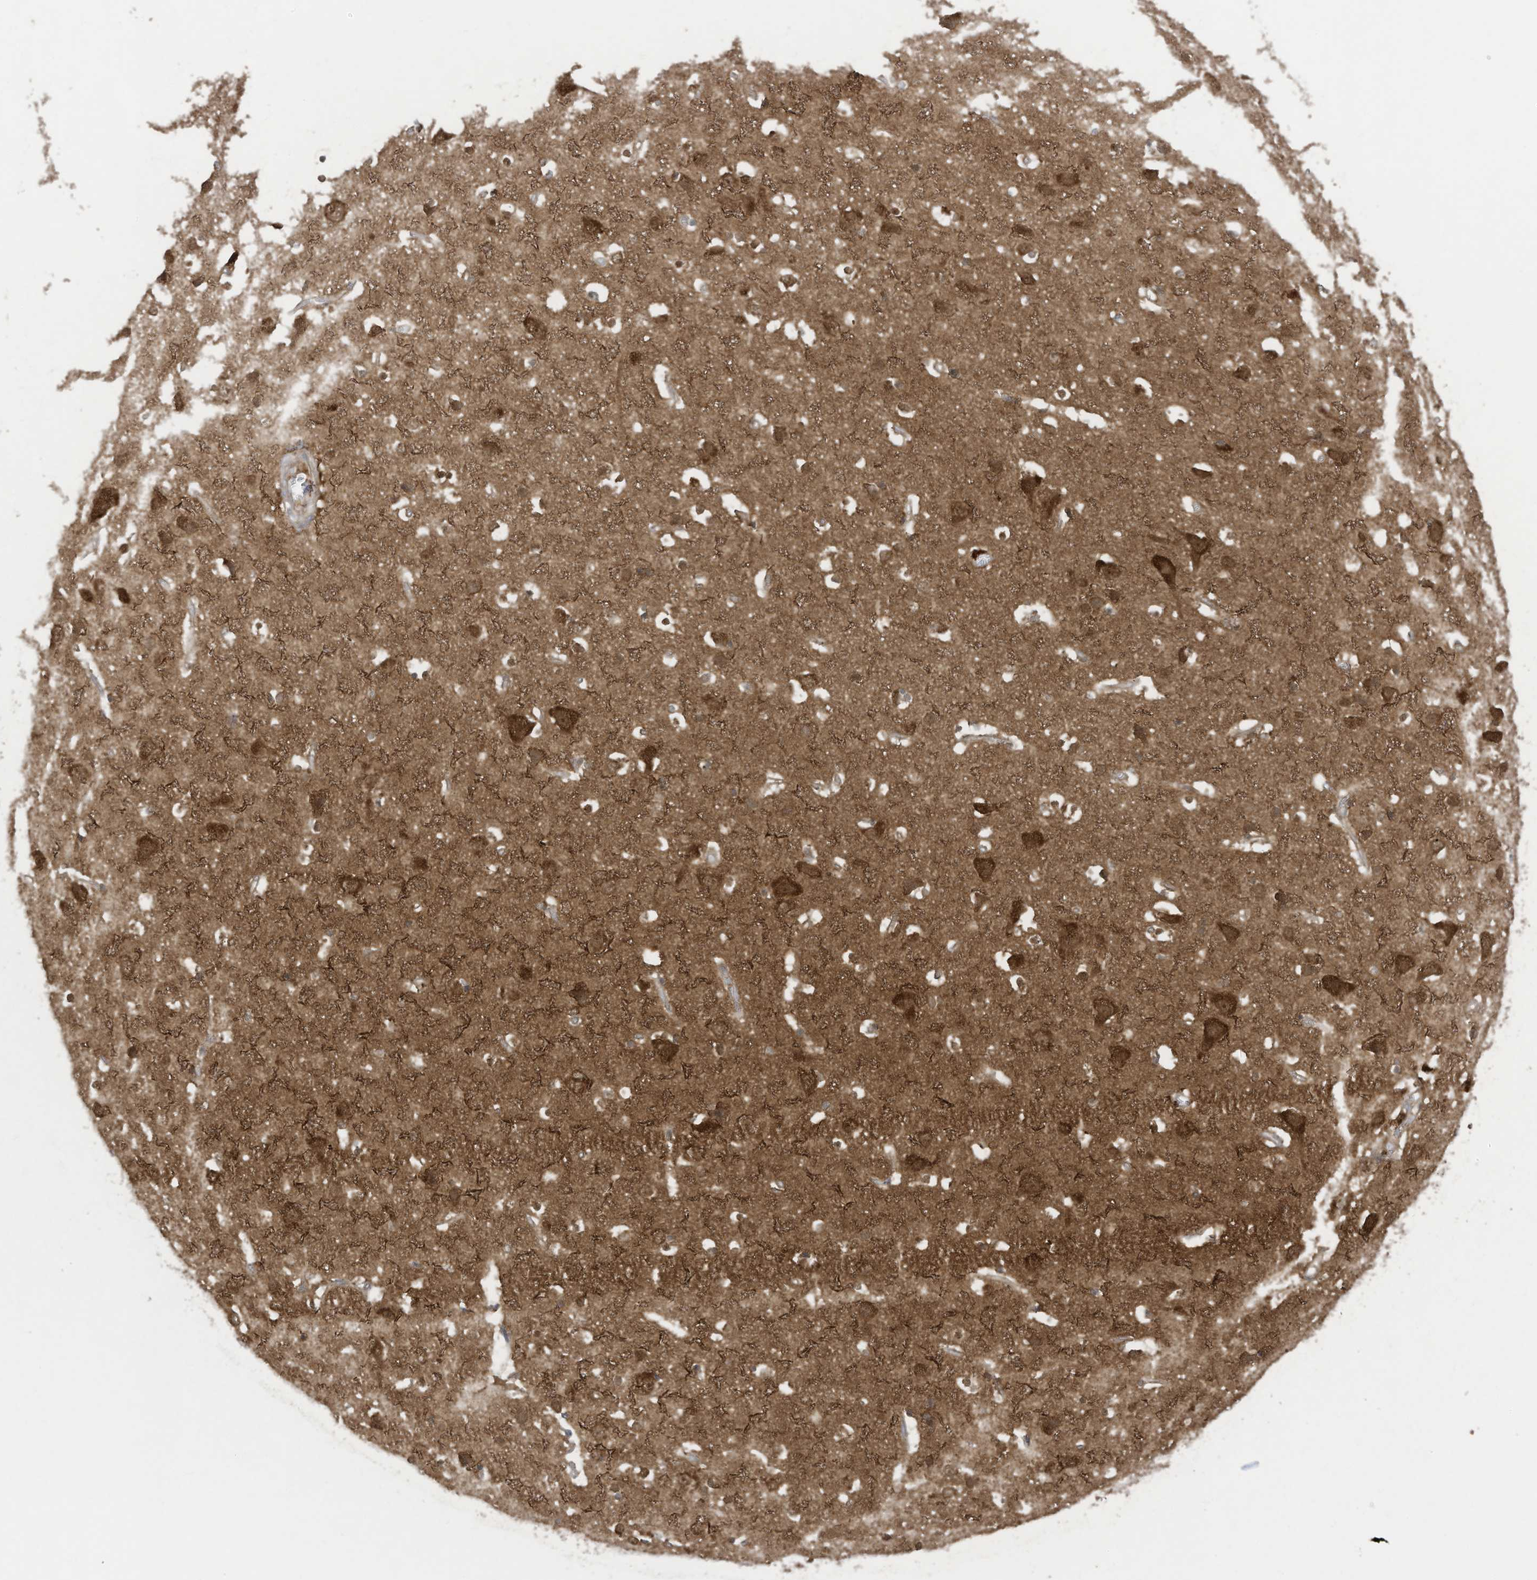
{"staining": {"intensity": "moderate", "quantity": ">75%", "location": "cytoplasmic/membranous"}, "tissue": "cerebral cortex", "cell_type": "Endothelial cells", "image_type": "normal", "snomed": [{"axis": "morphology", "description": "Normal tissue, NOS"}, {"axis": "topography", "description": "Cerebral cortex"}], "caption": "Immunohistochemical staining of unremarkable cerebral cortex displays moderate cytoplasmic/membranous protein staining in about >75% of endothelial cells.", "gene": "OLA1", "patient": {"sex": "male", "age": 54}}